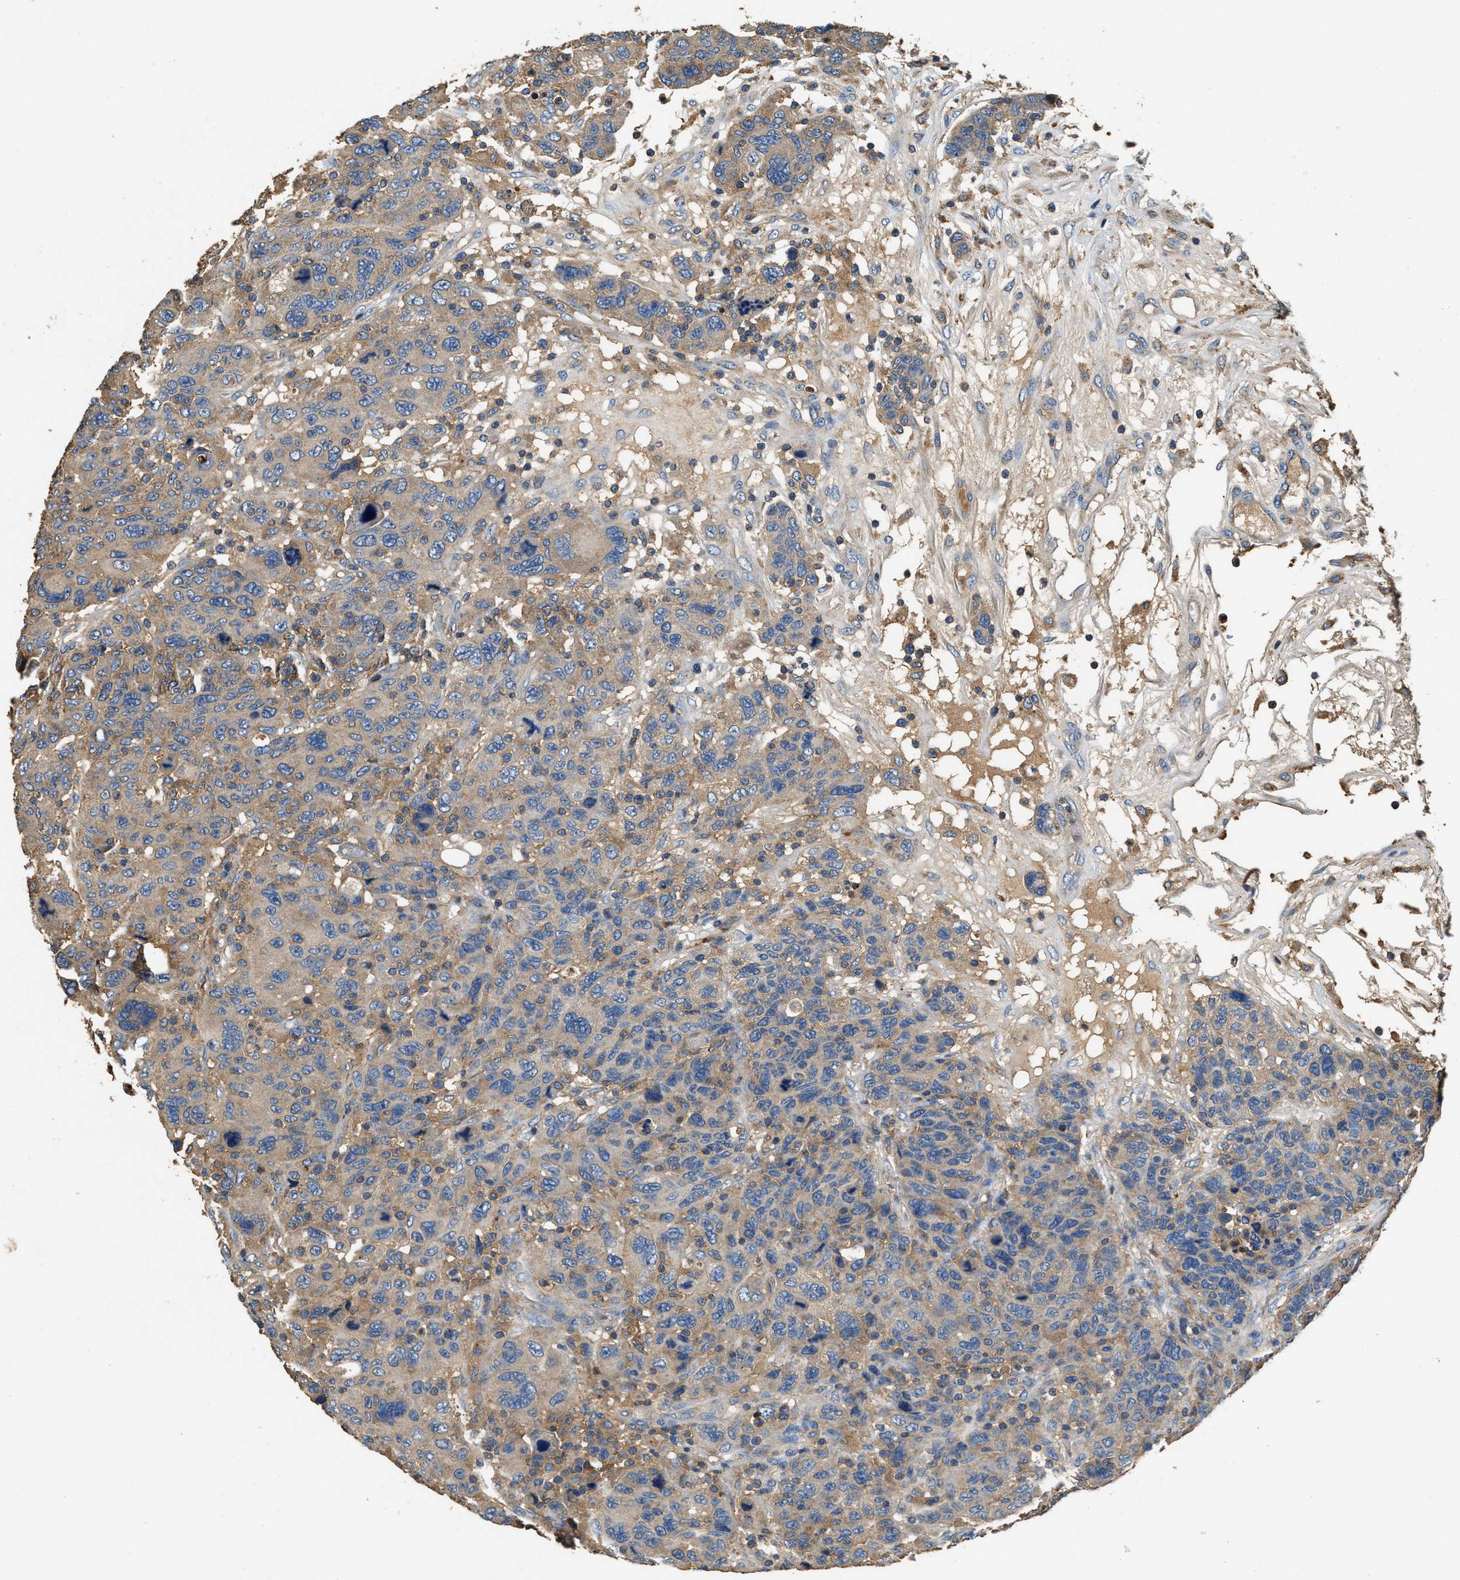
{"staining": {"intensity": "negative", "quantity": "none", "location": "none"}, "tissue": "breast cancer", "cell_type": "Tumor cells", "image_type": "cancer", "snomed": [{"axis": "morphology", "description": "Duct carcinoma"}, {"axis": "topography", "description": "Breast"}], "caption": "IHC photomicrograph of breast cancer stained for a protein (brown), which reveals no staining in tumor cells. (DAB immunohistochemistry (IHC) visualized using brightfield microscopy, high magnification).", "gene": "BLOC1S1", "patient": {"sex": "female", "age": 37}}